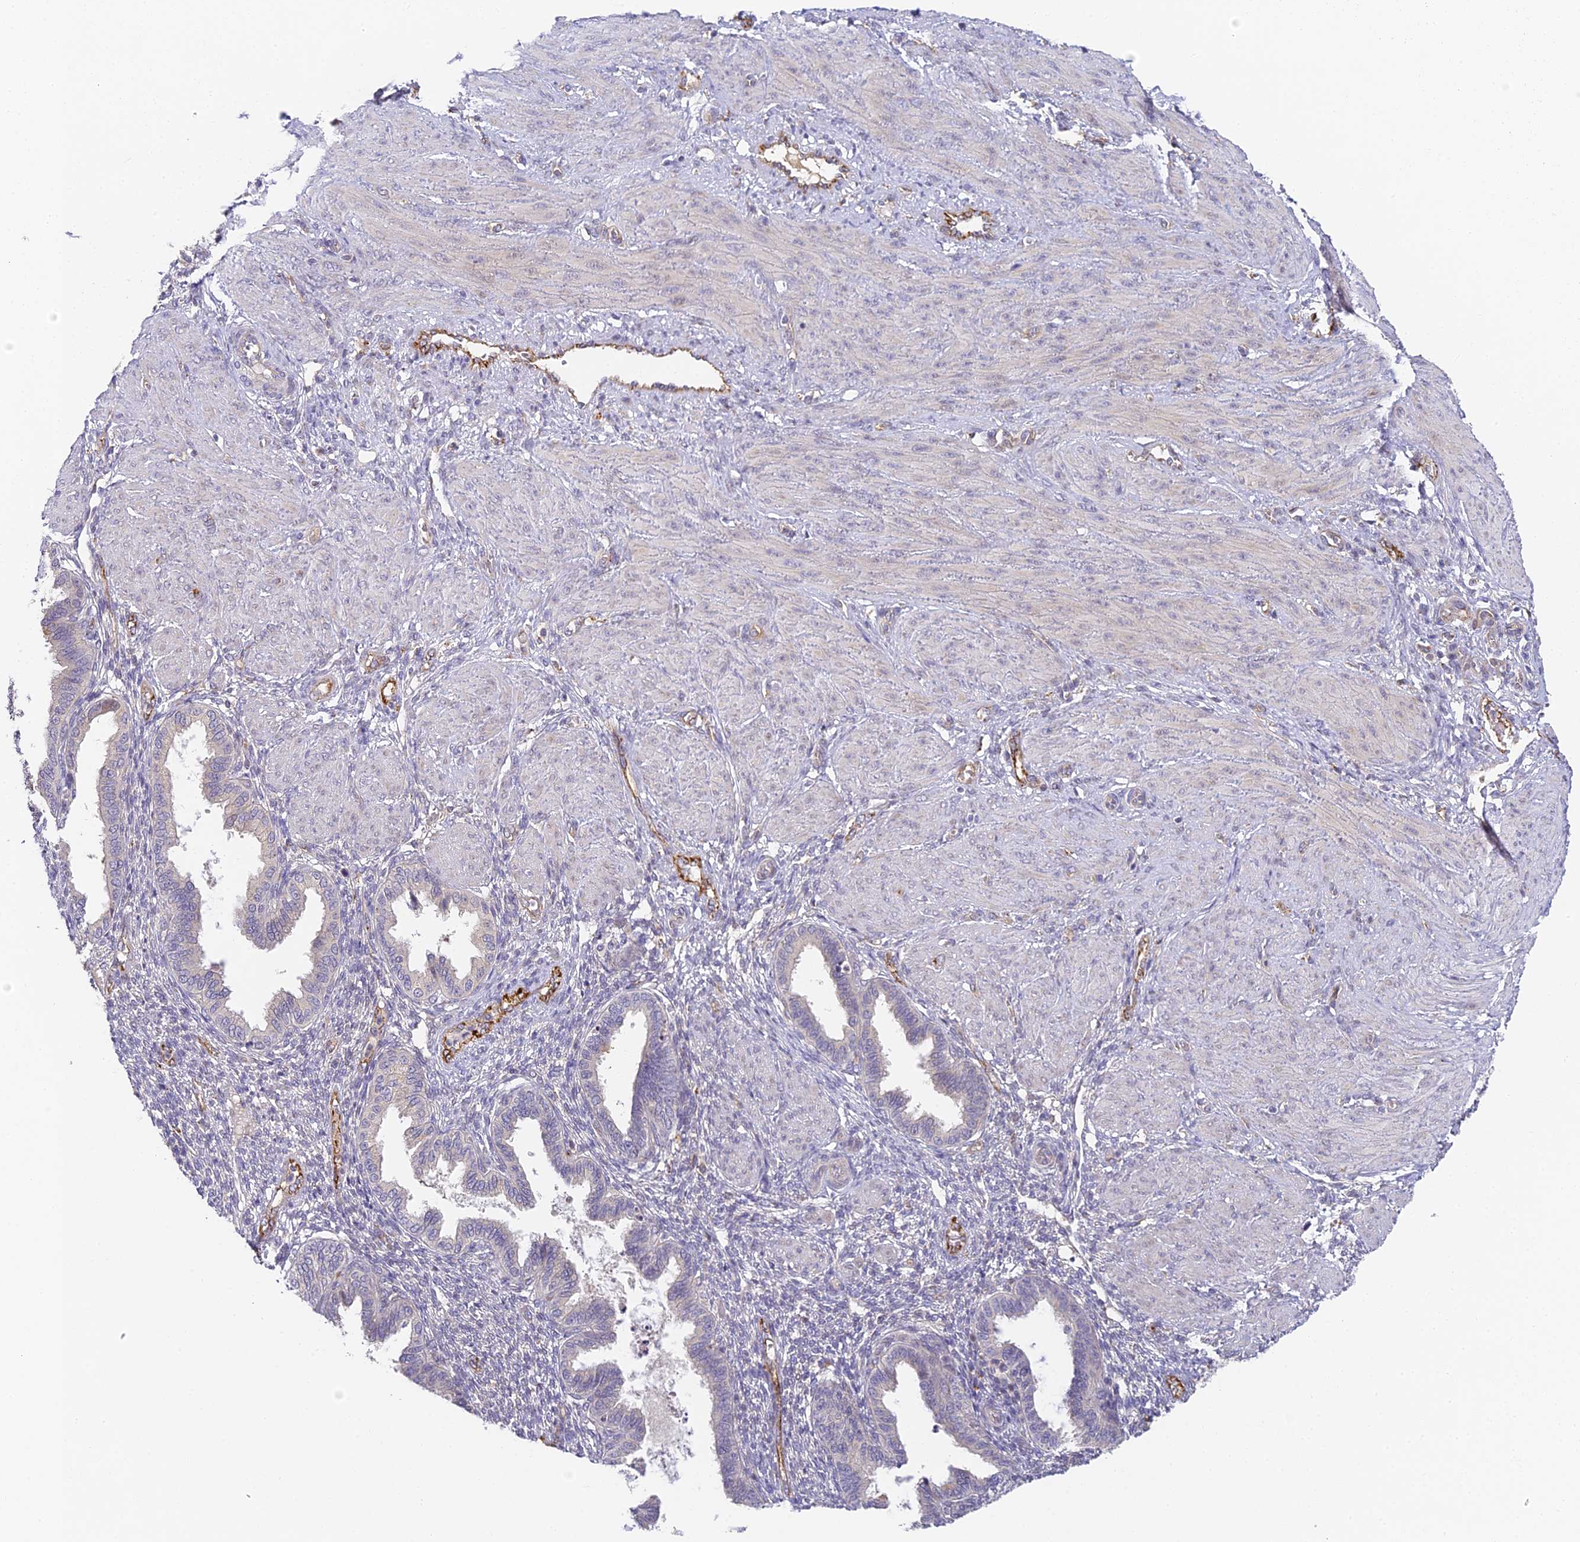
{"staining": {"intensity": "negative", "quantity": "none", "location": "none"}, "tissue": "endometrium", "cell_type": "Cells in endometrial stroma", "image_type": "normal", "snomed": [{"axis": "morphology", "description": "Normal tissue, NOS"}, {"axis": "topography", "description": "Endometrium"}], "caption": "Immunohistochemistry (IHC) of benign human endometrium displays no positivity in cells in endometrial stroma.", "gene": "DNAAF10", "patient": {"sex": "female", "age": 33}}